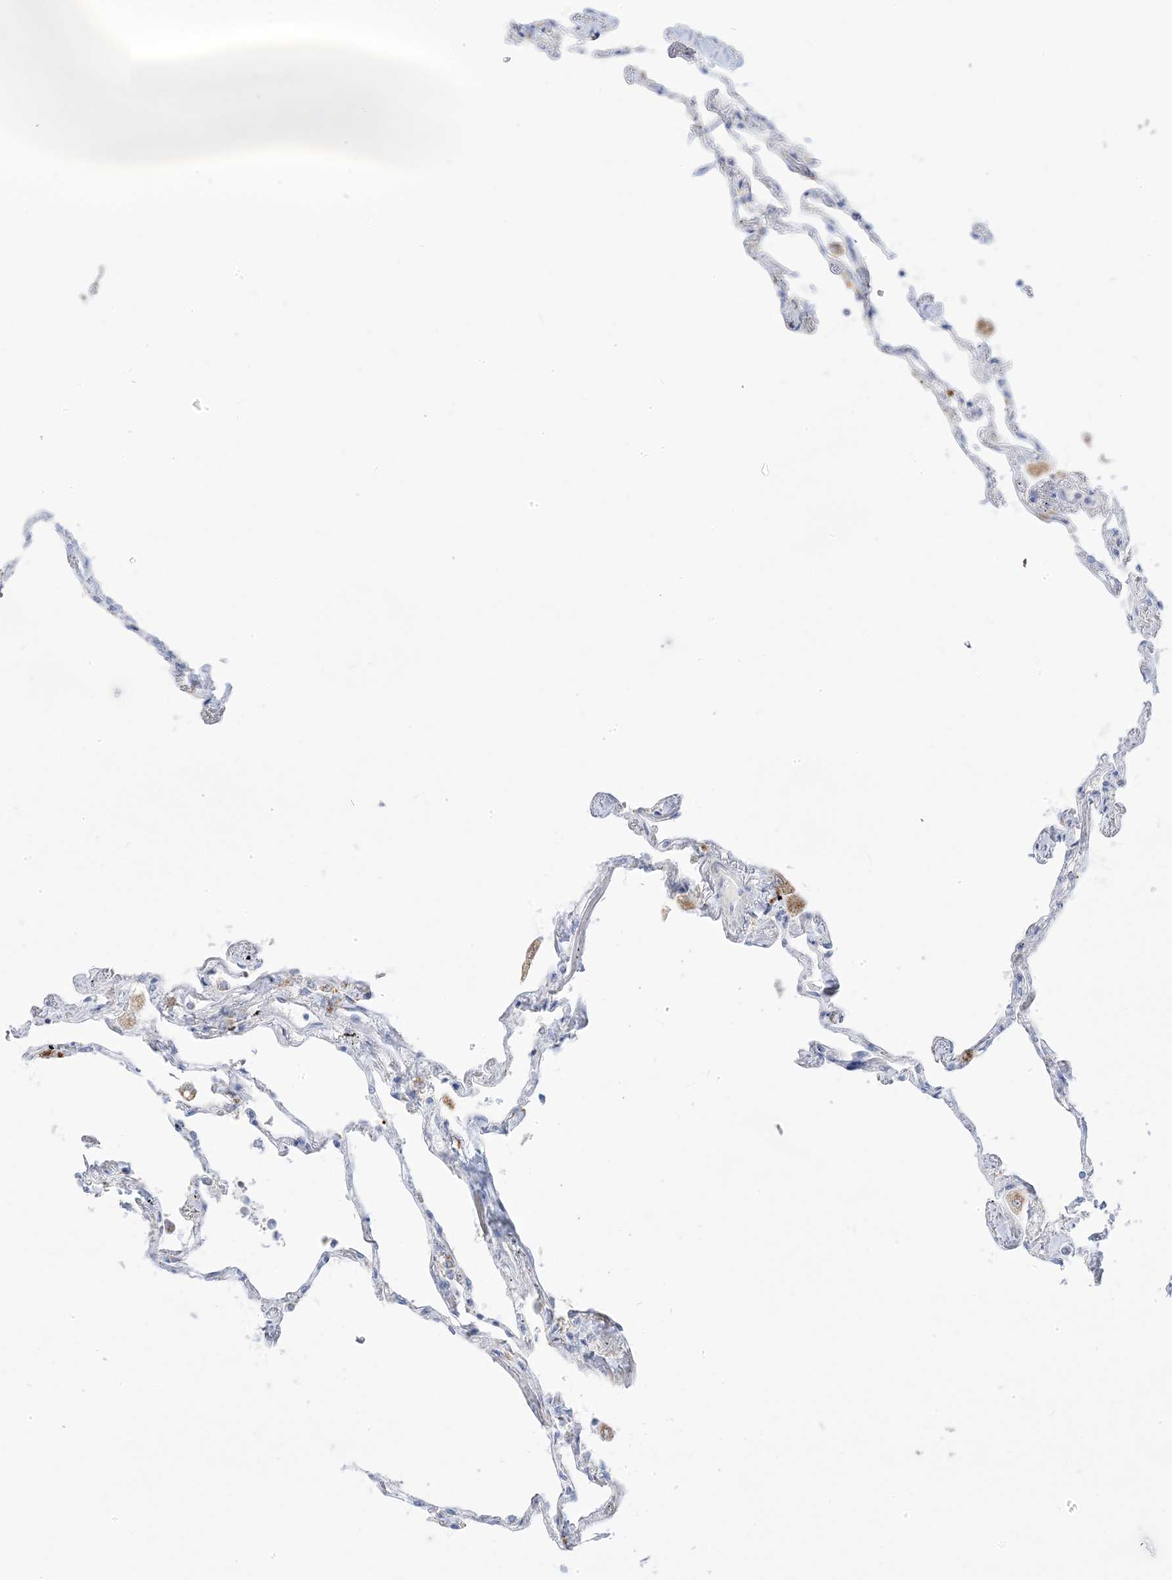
{"staining": {"intensity": "negative", "quantity": "none", "location": "none"}, "tissue": "lung", "cell_type": "Alveolar cells", "image_type": "normal", "snomed": [{"axis": "morphology", "description": "Normal tissue, NOS"}, {"axis": "topography", "description": "Lung"}], "caption": "Immunohistochemical staining of normal human lung exhibits no significant staining in alveolar cells. The staining was performed using DAB to visualize the protein expression in brown, while the nuclei were stained in blue with hematoxylin (Magnification: 20x).", "gene": "PCCB", "patient": {"sex": "female", "age": 67}}